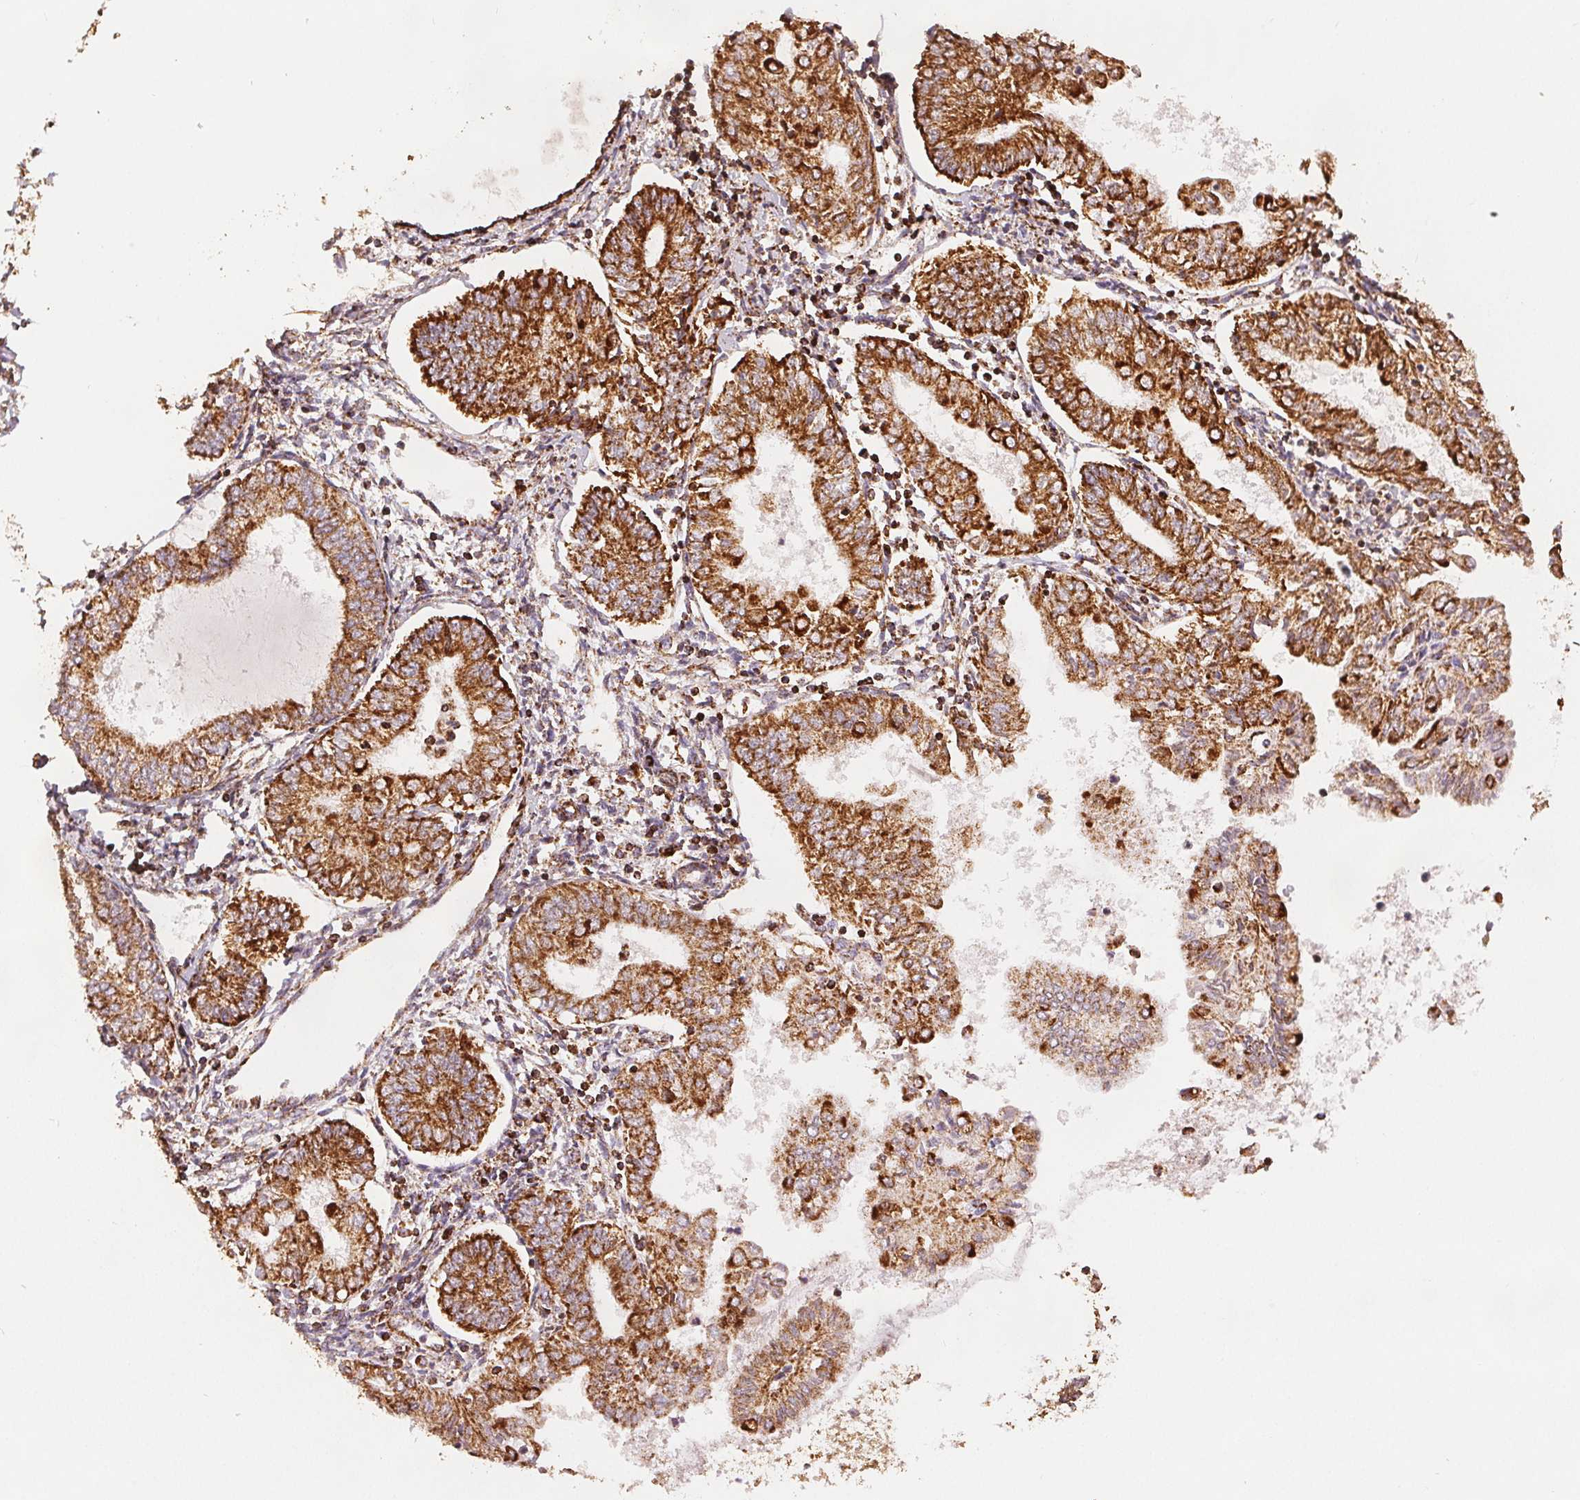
{"staining": {"intensity": "strong", "quantity": ">75%", "location": "cytoplasmic/membranous"}, "tissue": "endometrial cancer", "cell_type": "Tumor cells", "image_type": "cancer", "snomed": [{"axis": "morphology", "description": "Adenocarcinoma, NOS"}, {"axis": "topography", "description": "Endometrium"}], "caption": "Immunohistochemical staining of human endometrial adenocarcinoma exhibits high levels of strong cytoplasmic/membranous protein positivity in approximately >75% of tumor cells.", "gene": "SDHB", "patient": {"sex": "female", "age": 68}}